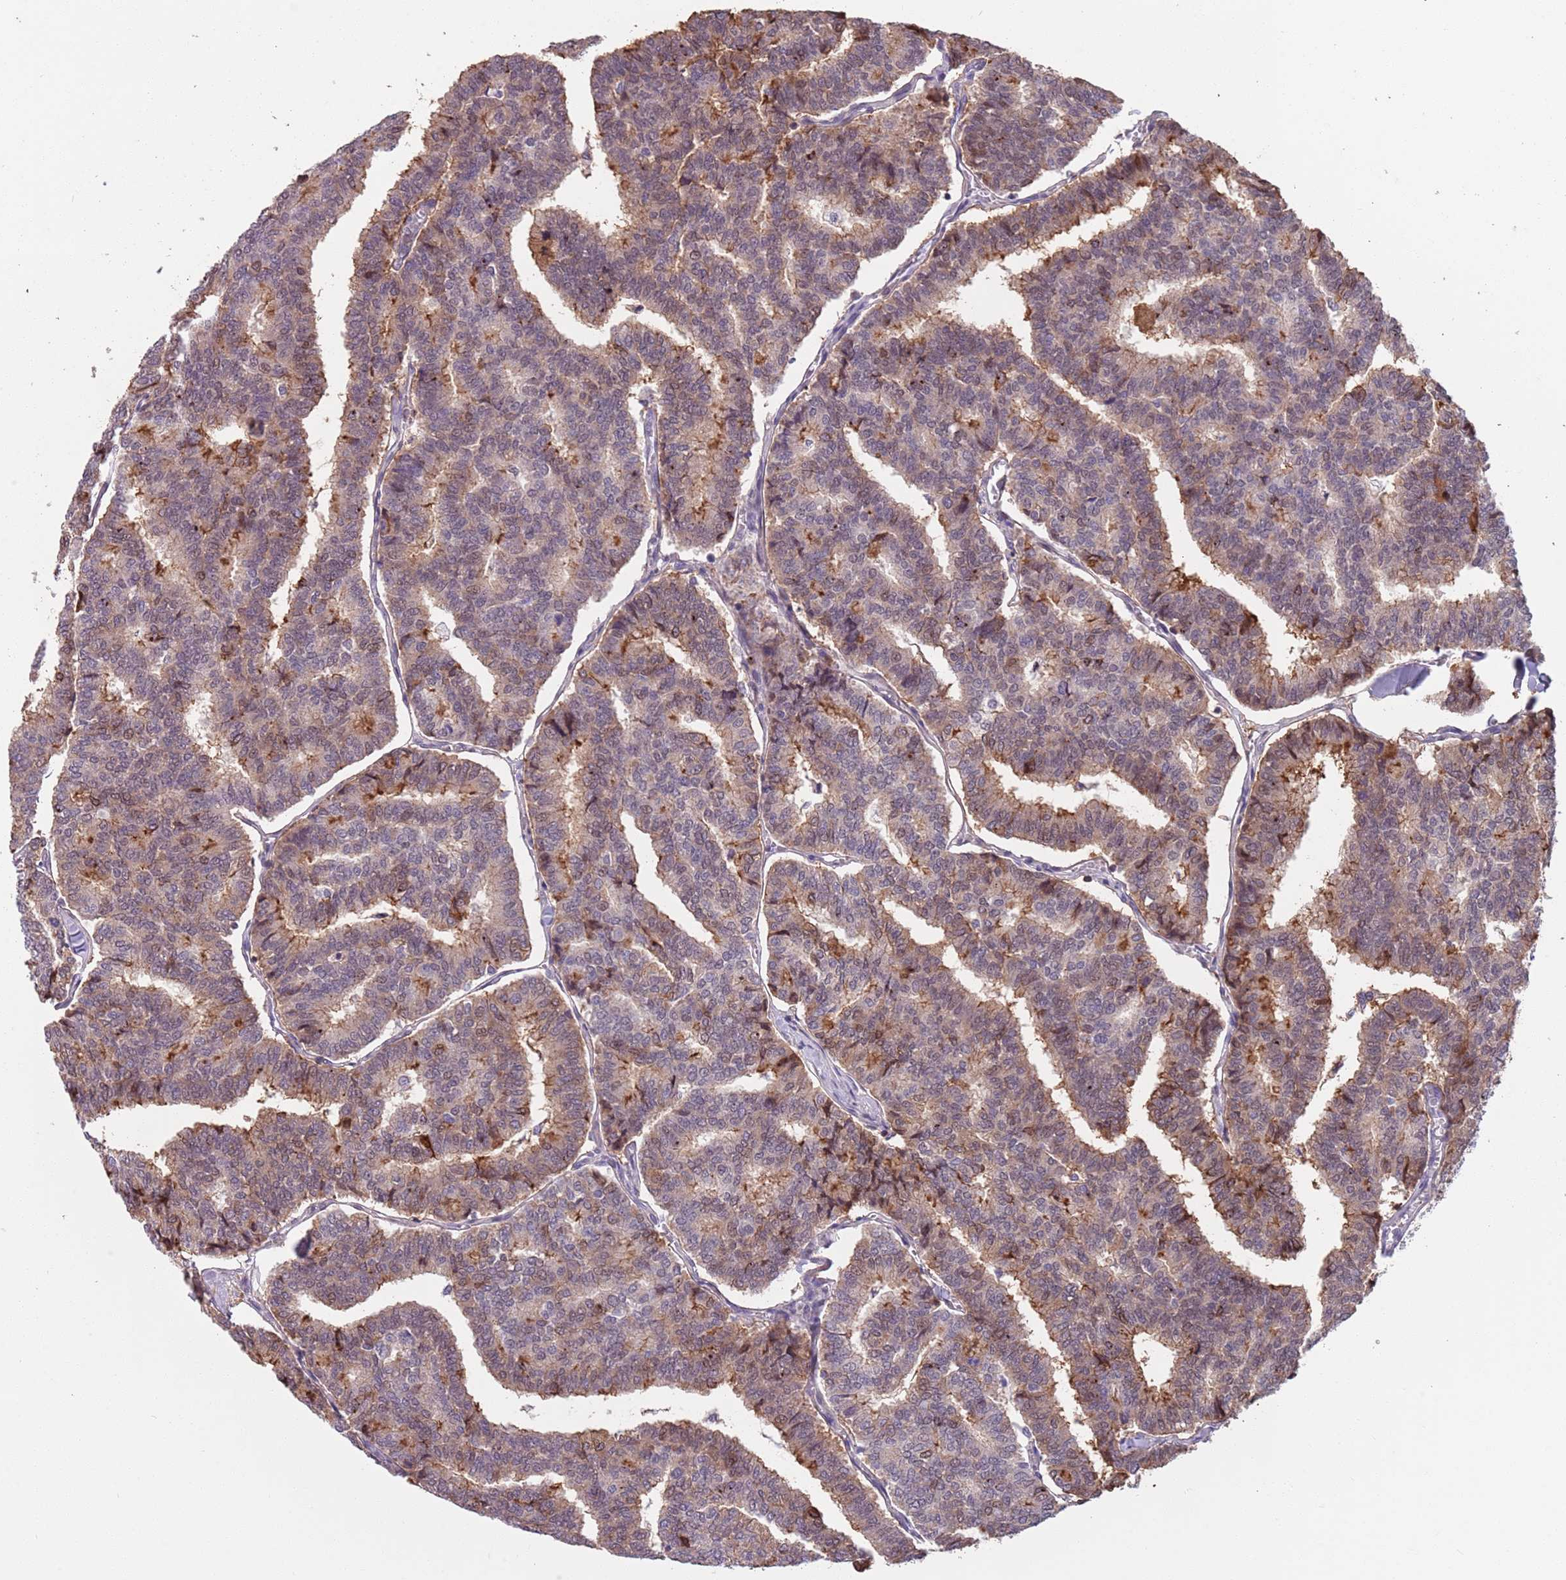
{"staining": {"intensity": "moderate", "quantity": "25%-75%", "location": "cytoplasmic/membranous"}, "tissue": "thyroid cancer", "cell_type": "Tumor cells", "image_type": "cancer", "snomed": [{"axis": "morphology", "description": "Papillary adenocarcinoma, NOS"}, {"axis": "topography", "description": "Thyroid gland"}], "caption": "This is an image of immunohistochemistry staining of papillary adenocarcinoma (thyroid), which shows moderate positivity in the cytoplasmic/membranous of tumor cells.", "gene": "JAML", "patient": {"sex": "female", "age": 35}}